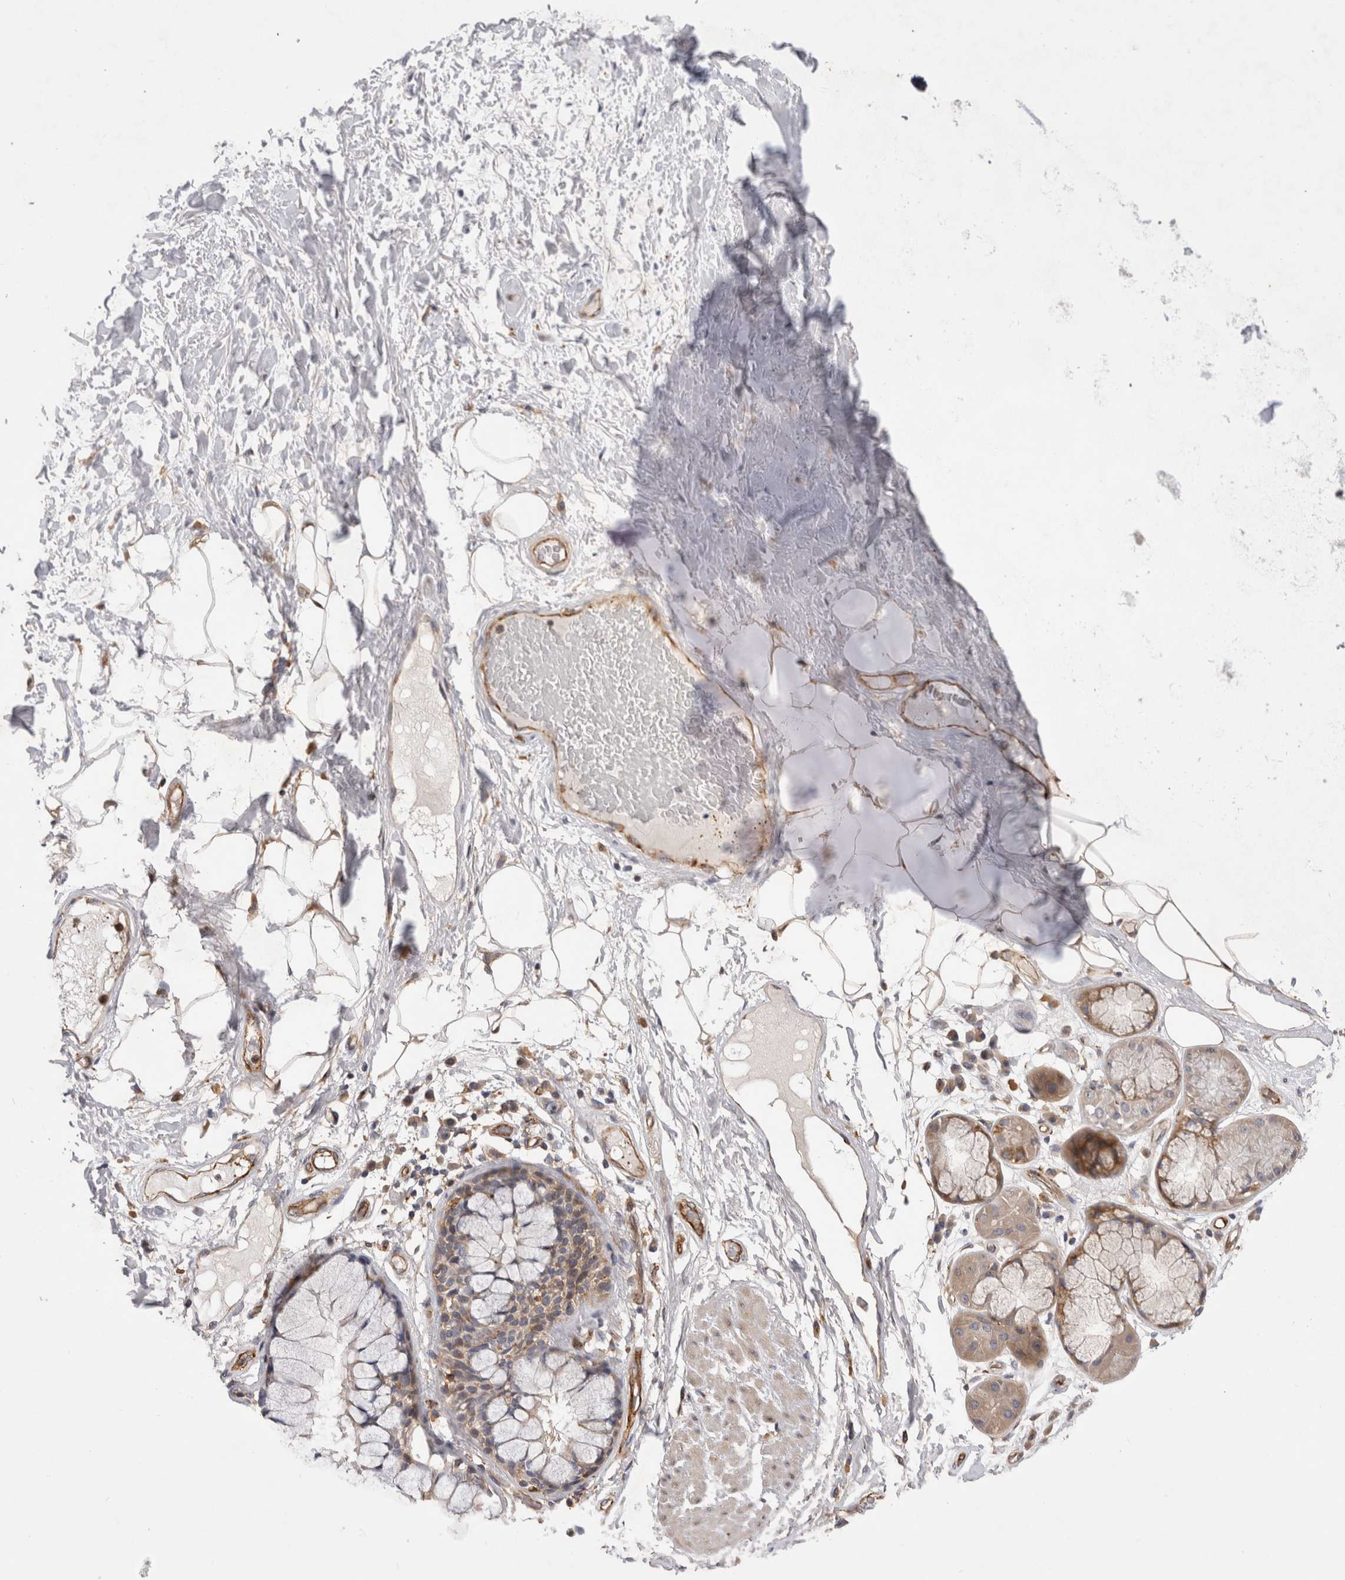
{"staining": {"intensity": "moderate", "quantity": "25%-75%", "location": "cytoplasmic/membranous,nuclear"}, "tissue": "adipose tissue", "cell_type": "Adipocytes", "image_type": "normal", "snomed": [{"axis": "morphology", "description": "Normal tissue, NOS"}, {"axis": "topography", "description": "Bronchus"}], "caption": "An immunohistochemistry (IHC) histopathology image of normal tissue is shown. Protein staining in brown shows moderate cytoplasmic/membranous,nuclear positivity in adipose tissue within adipocytes. Ihc stains the protein in brown and the nuclei are stained blue.", "gene": "BNIP2", "patient": {"sex": "male", "age": 66}}